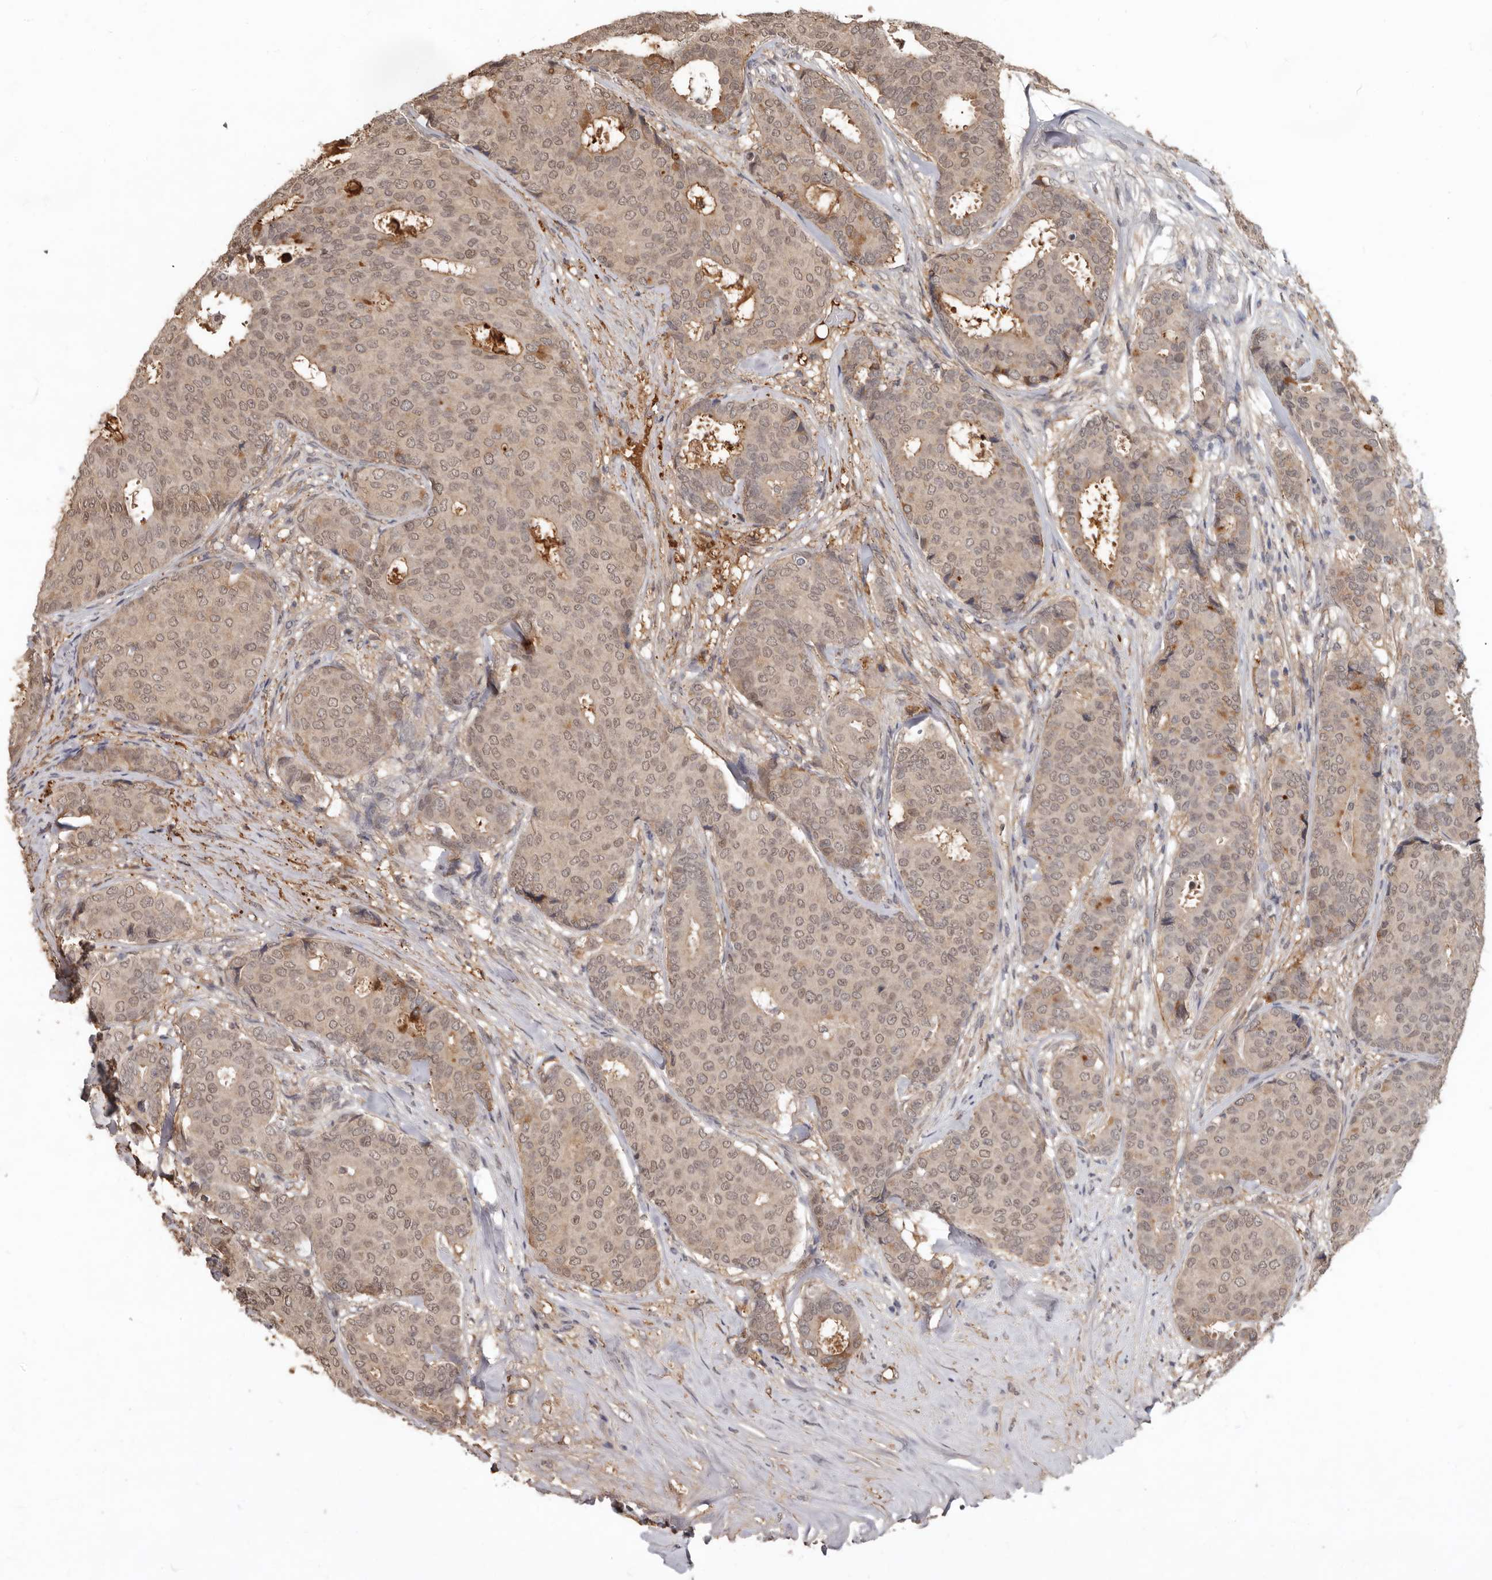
{"staining": {"intensity": "weak", "quantity": ">75%", "location": "cytoplasmic/membranous,nuclear"}, "tissue": "breast cancer", "cell_type": "Tumor cells", "image_type": "cancer", "snomed": [{"axis": "morphology", "description": "Duct carcinoma"}, {"axis": "topography", "description": "Breast"}], "caption": "An IHC image of tumor tissue is shown. Protein staining in brown shows weak cytoplasmic/membranous and nuclear positivity in breast cancer (infiltrating ductal carcinoma) within tumor cells. (DAB (3,3'-diaminobenzidine) IHC with brightfield microscopy, high magnification).", "gene": "LRGUK", "patient": {"sex": "female", "age": 75}}